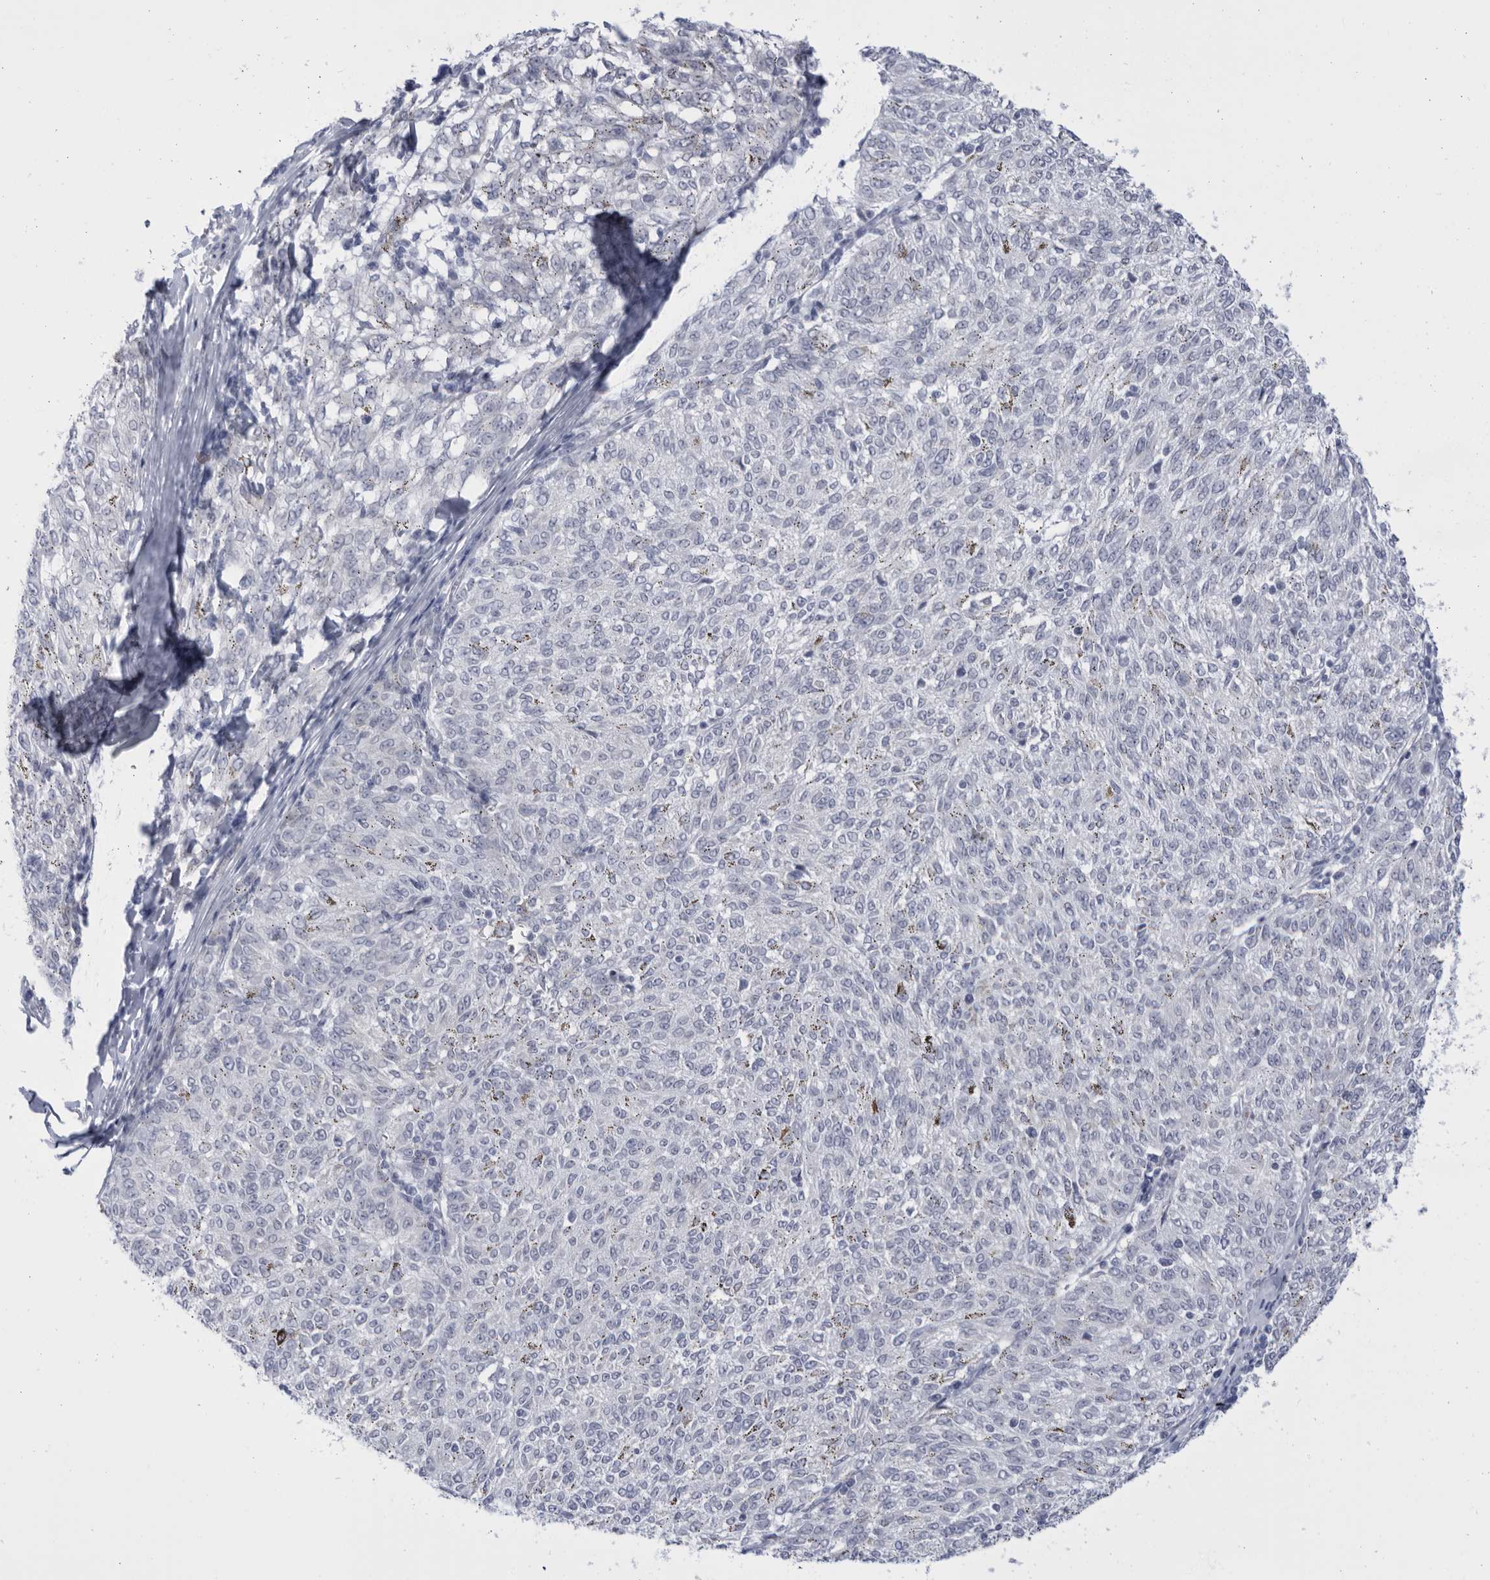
{"staining": {"intensity": "negative", "quantity": "none", "location": "none"}, "tissue": "melanoma", "cell_type": "Tumor cells", "image_type": "cancer", "snomed": [{"axis": "morphology", "description": "Malignant melanoma, NOS"}, {"axis": "topography", "description": "Skin"}], "caption": "High magnification brightfield microscopy of malignant melanoma stained with DAB (brown) and counterstained with hematoxylin (blue): tumor cells show no significant staining.", "gene": "CCDC181", "patient": {"sex": "female", "age": 72}}